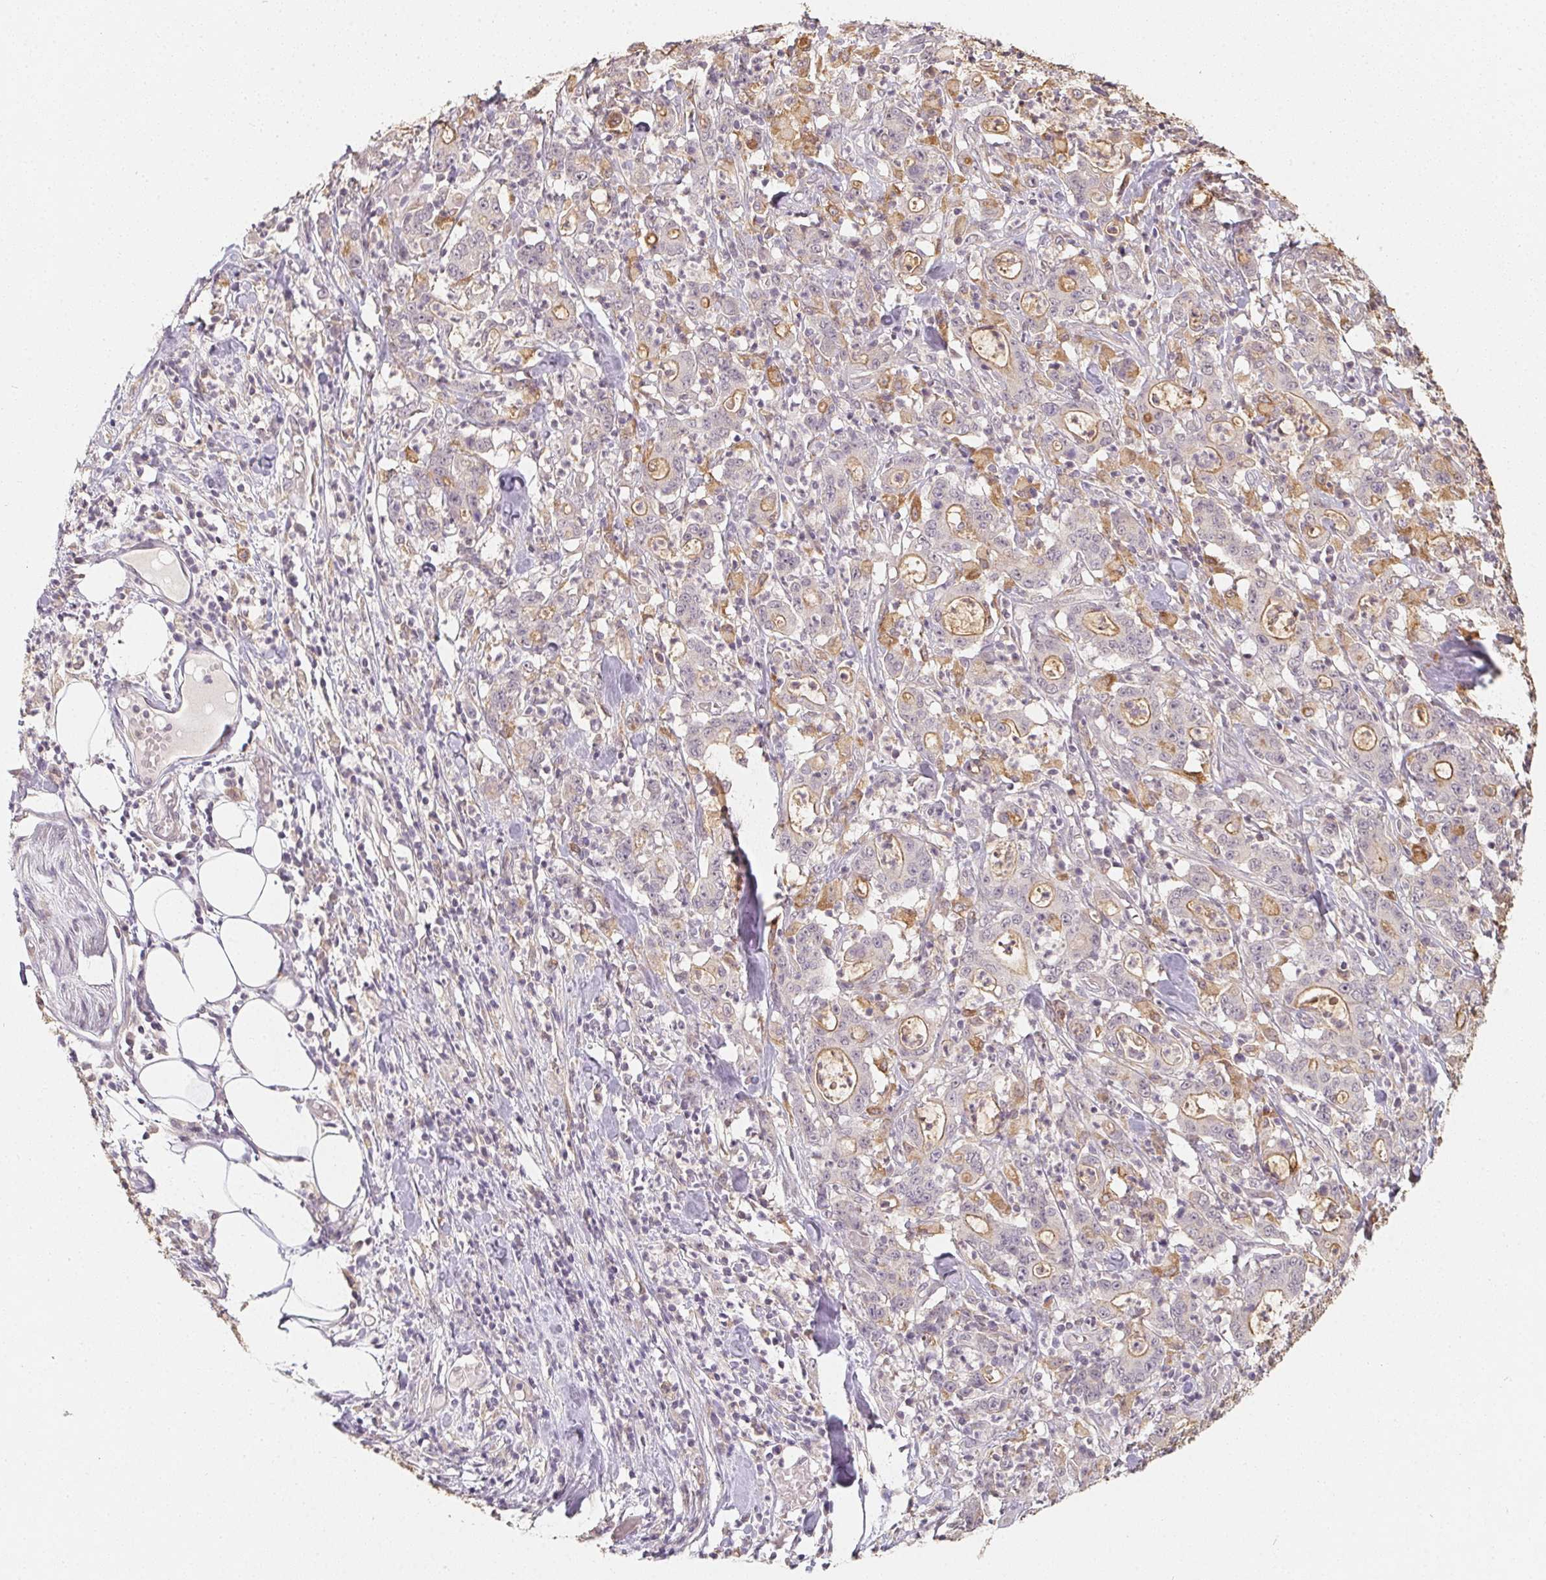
{"staining": {"intensity": "weak", "quantity": "25%-75%", "location": "cytoplasmic/membranous"}, "tissue": "stomach cancer", "cell_type": "Tumor cells", "image_type": "cancer", "snomed": [{"axis": "morphology", "description": "Adenocarcinoma, NOS"}, {"axis": "topography", "description": "Stomach, upper"}], "caption": "About 25%-75% of tumor cells in adenocarcinoma (stomach) reveal weak cytoplasmic/membranous protein expression as visualized by brown immunohistochemical staining.", "gene": "SOAT1", "patient": {"sex": "male", "age": 68}}